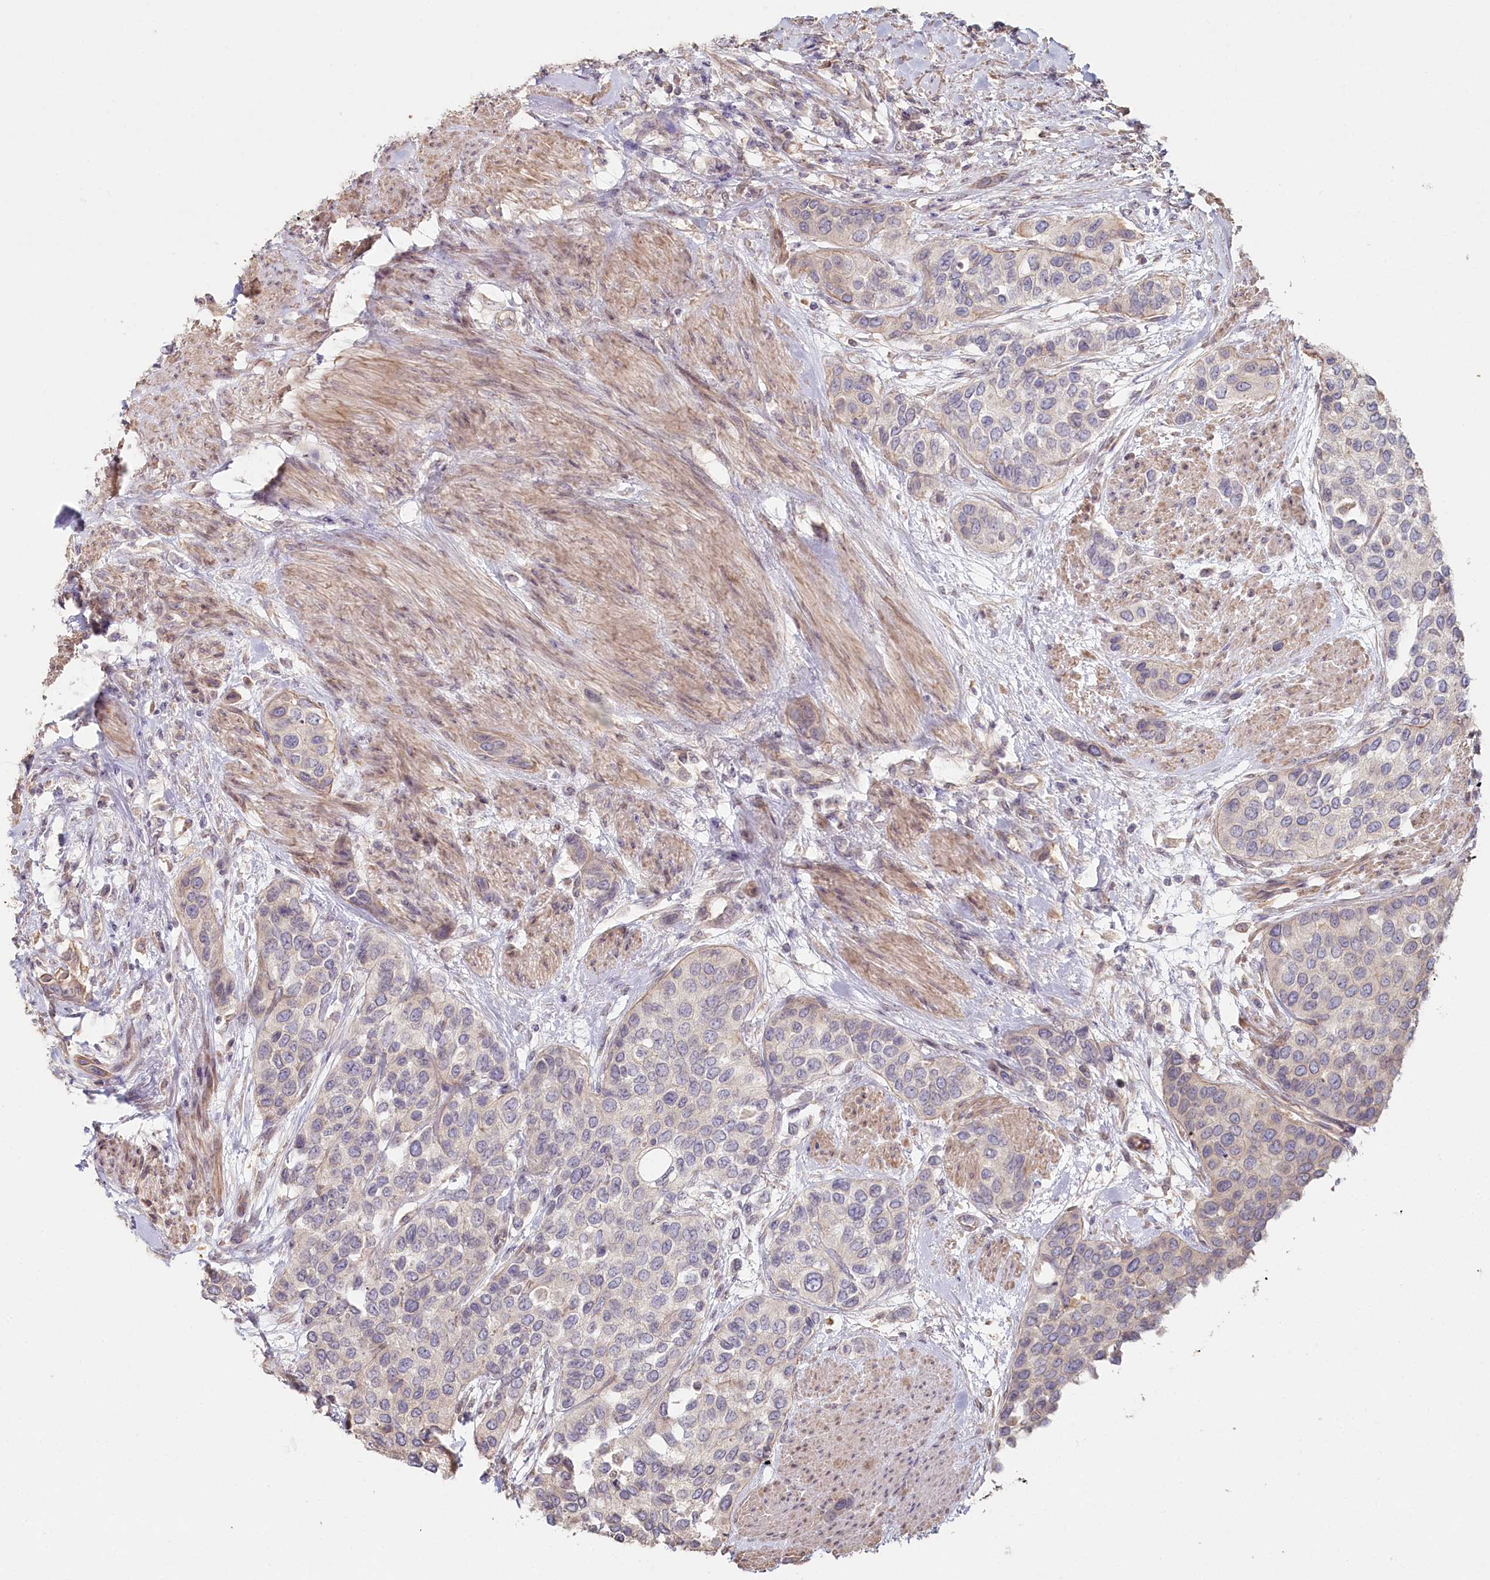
{"staining": {"intensity": "weak", "quantity": "<25%", "location": "cytoplasmic/membranous"}, "tissue": "urothelial cancer", "cell_type": "Tumor cells", "image_type": "cancer", "snomed": [{"axis": "morphology", "description": "Normal tissue, NOS"}, {"axis": "morphology", "description": "Urothelial carcinoma, High grade"}, {"axis": "topography", "description": "Vascular tissue"}, {"axis": "topography", "description": "Urinary bladder"}], "caption": "Immunohistochemistry (IHC) histopathology image of human high-grade urothelial carcinoma stained for a protein (brown), which exhibits no positivity in tumor cells.", "gene": "TCHP", "patient": {"sex": "female", "age": 56}}